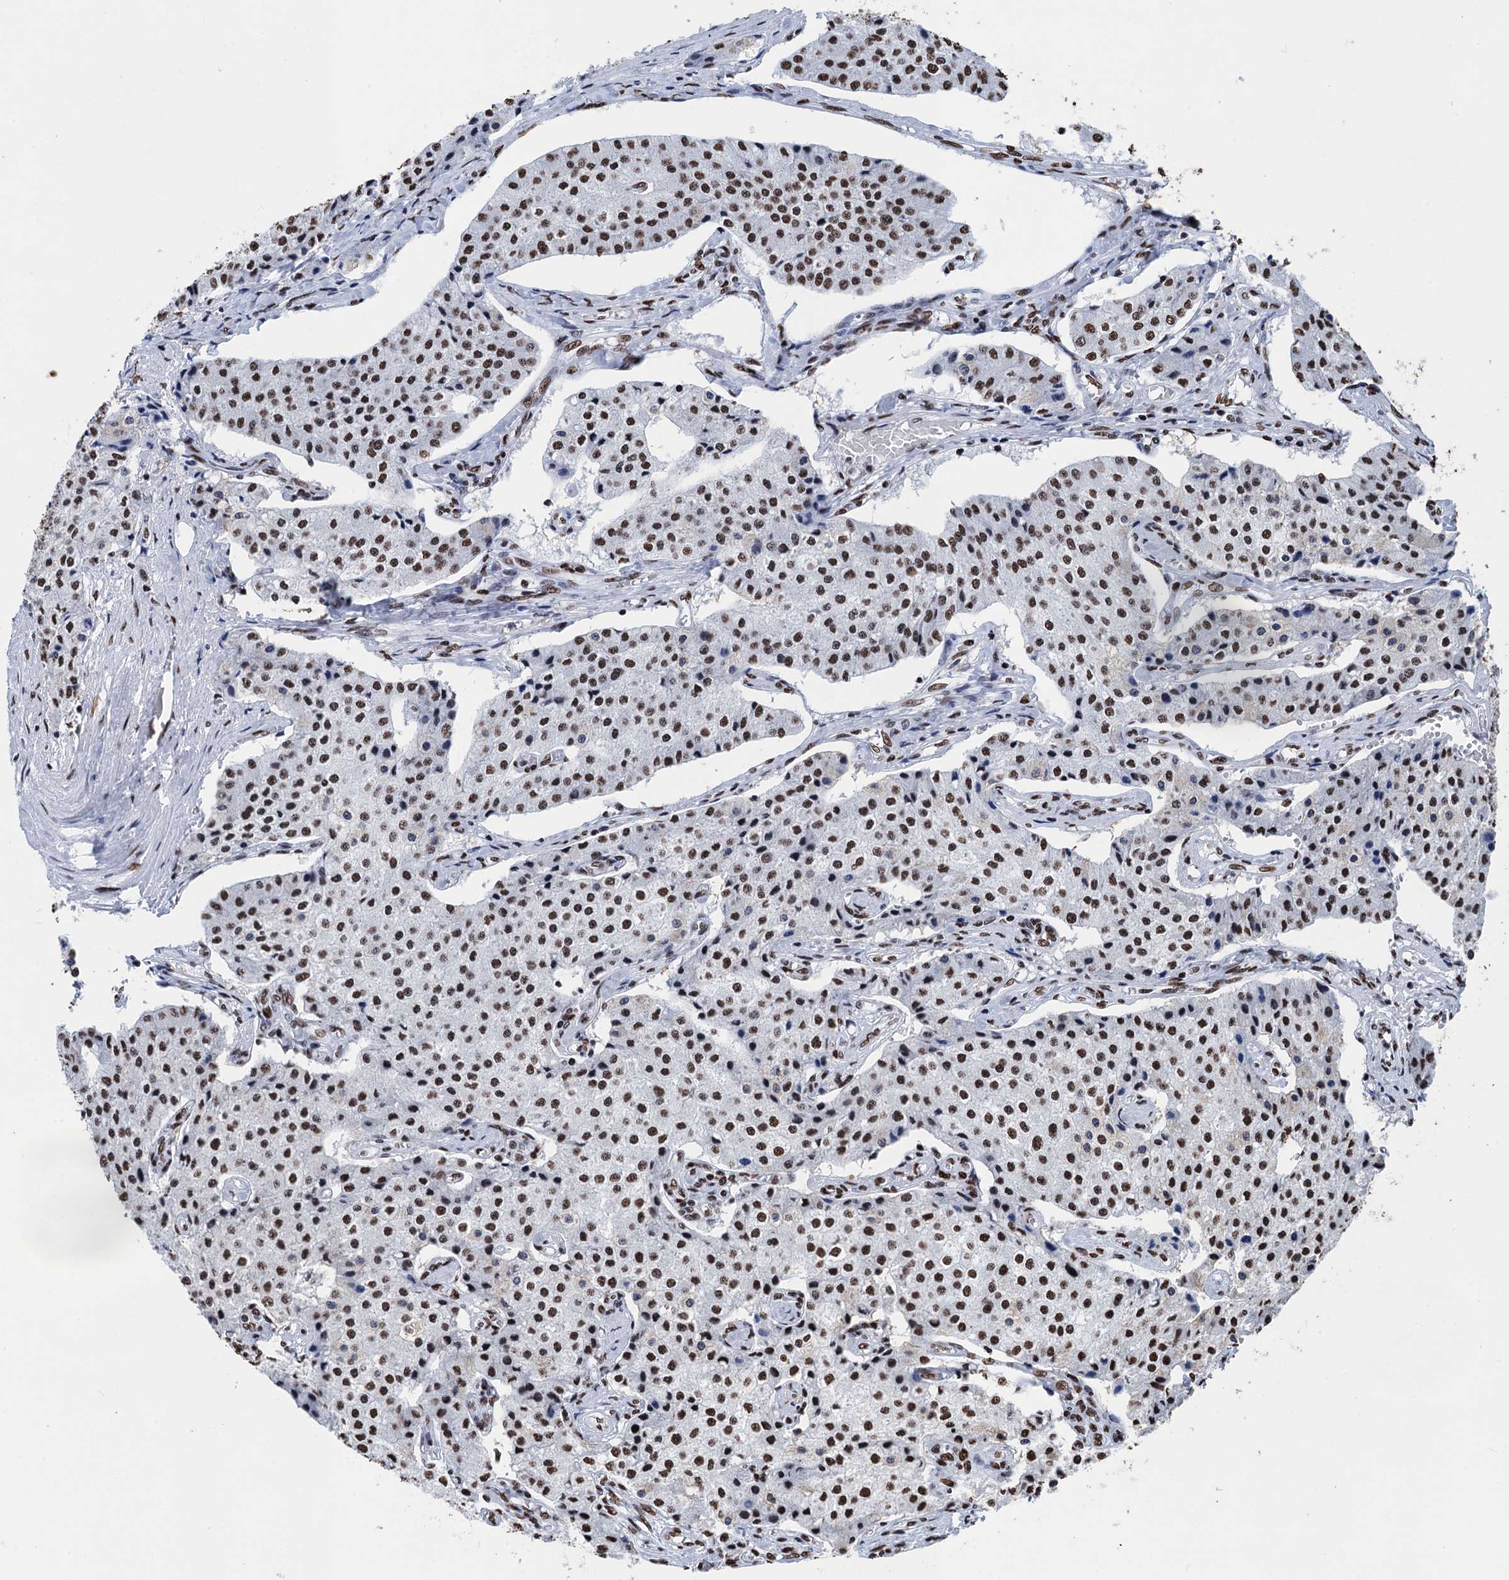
{"staining": {"intensity": "strong", "quantity": ">75%", "location": "nuclear"}, "tissue": "carcinoid", "cell_type": "Tumor cells", "image_type": "cancer", "snomed": [{"axis": "morphology", "description": "Carcinoid, malignant, NOS"}, {"axis": "topography", "description": "Colon"}], "caption": "Protein expression analysis of carcinoid (malignant) exhibits strong nuclear staining in about >75% of tumor cells.", "gene": "UBA2", "patient": {"sex": "female", "age": 52}}